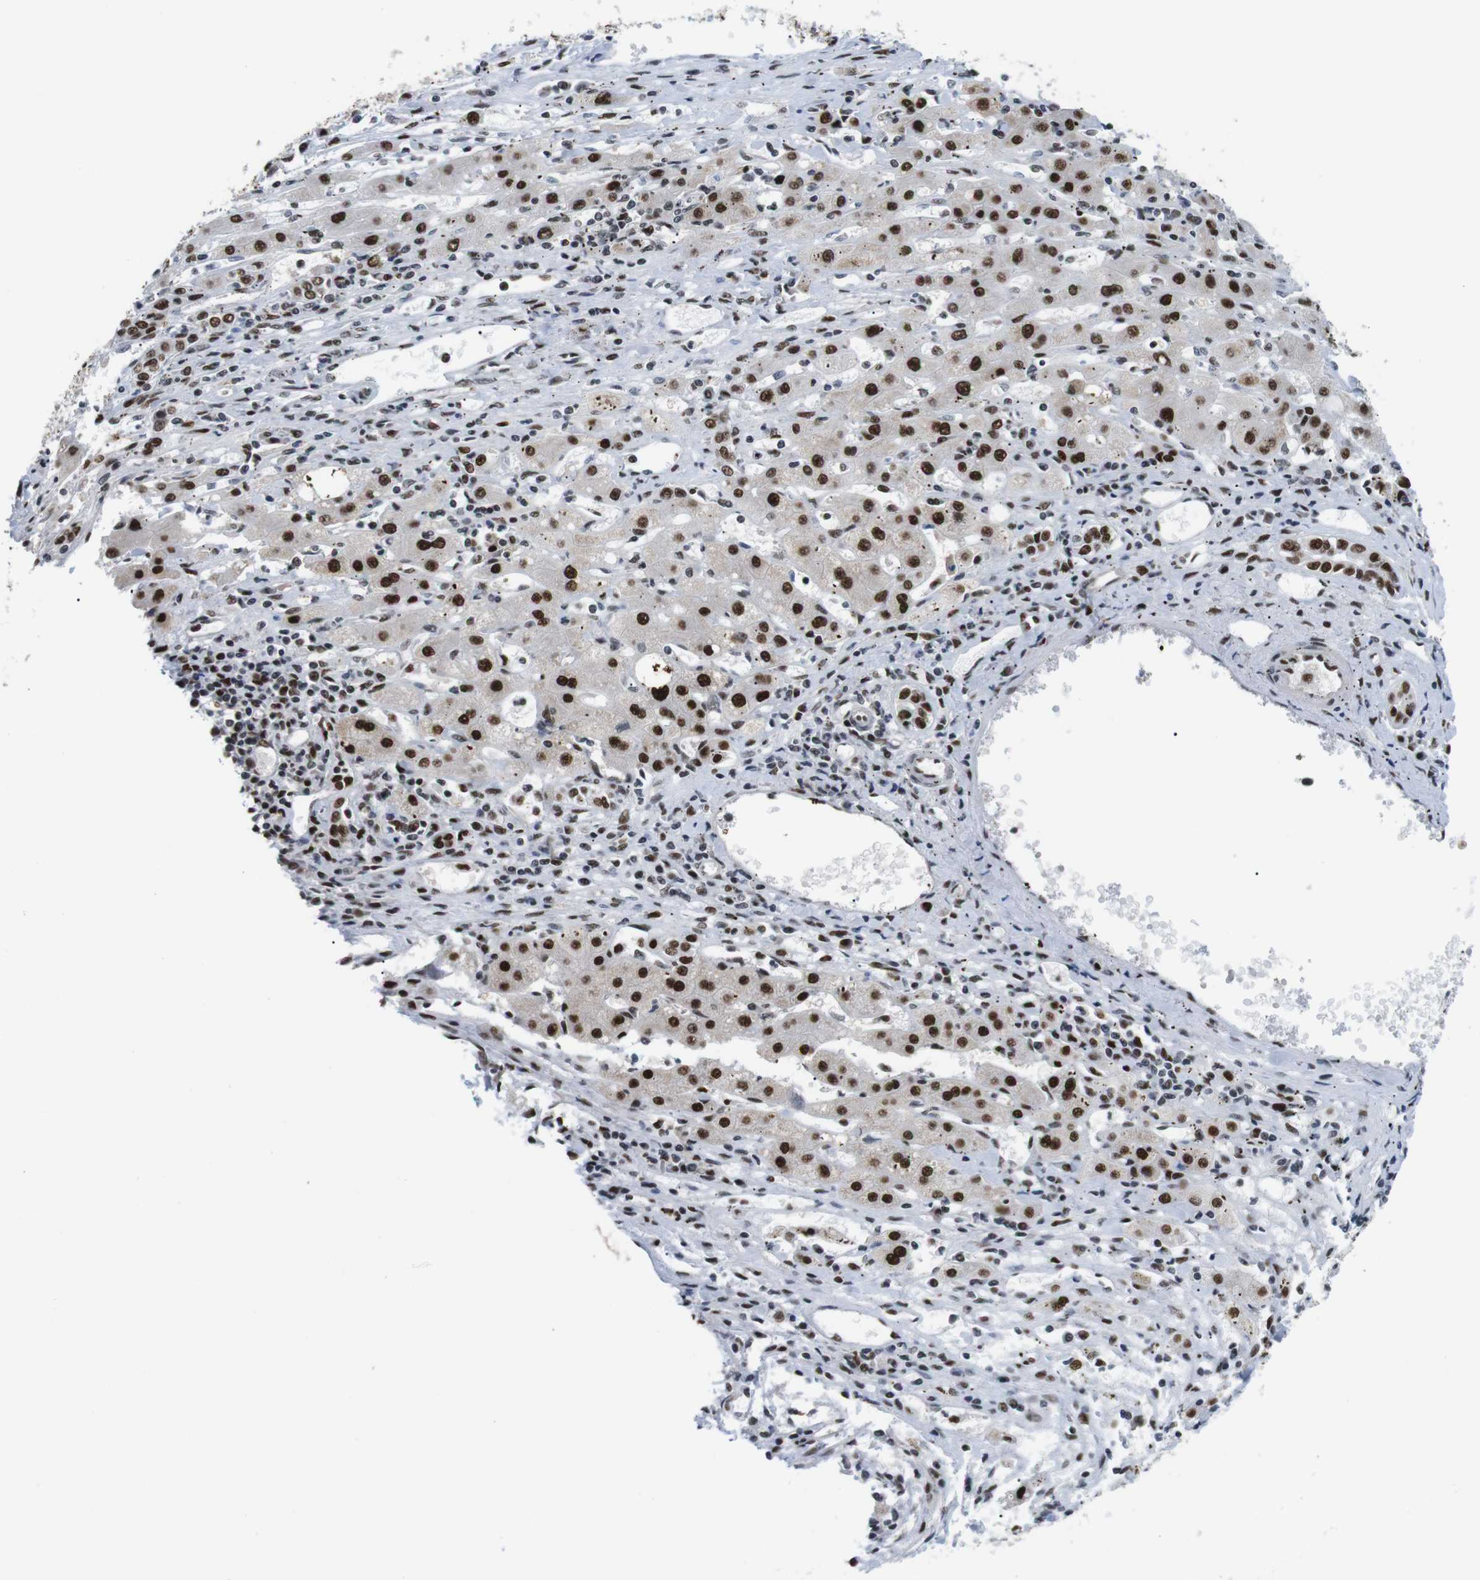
{"staining": {"intensity": "strong", "quantity": ">75%", "location": "nuclear"}, "tissue": "liver cancer", "cell_type": "Tumor cells", "image_type": "cancer", "snomed": [{"axis": "morphology", "description": "Carcinoma, Hepatocellular, NOS"}, {"axis": "topography", "description": "Liver"}], "caption": "Tumor cells display strong nuclear expression in about >75% of cells in liver hepatocellular carcinoma.", "gene": "PSME3", "patient": {"sex": "male", "age": 72}}